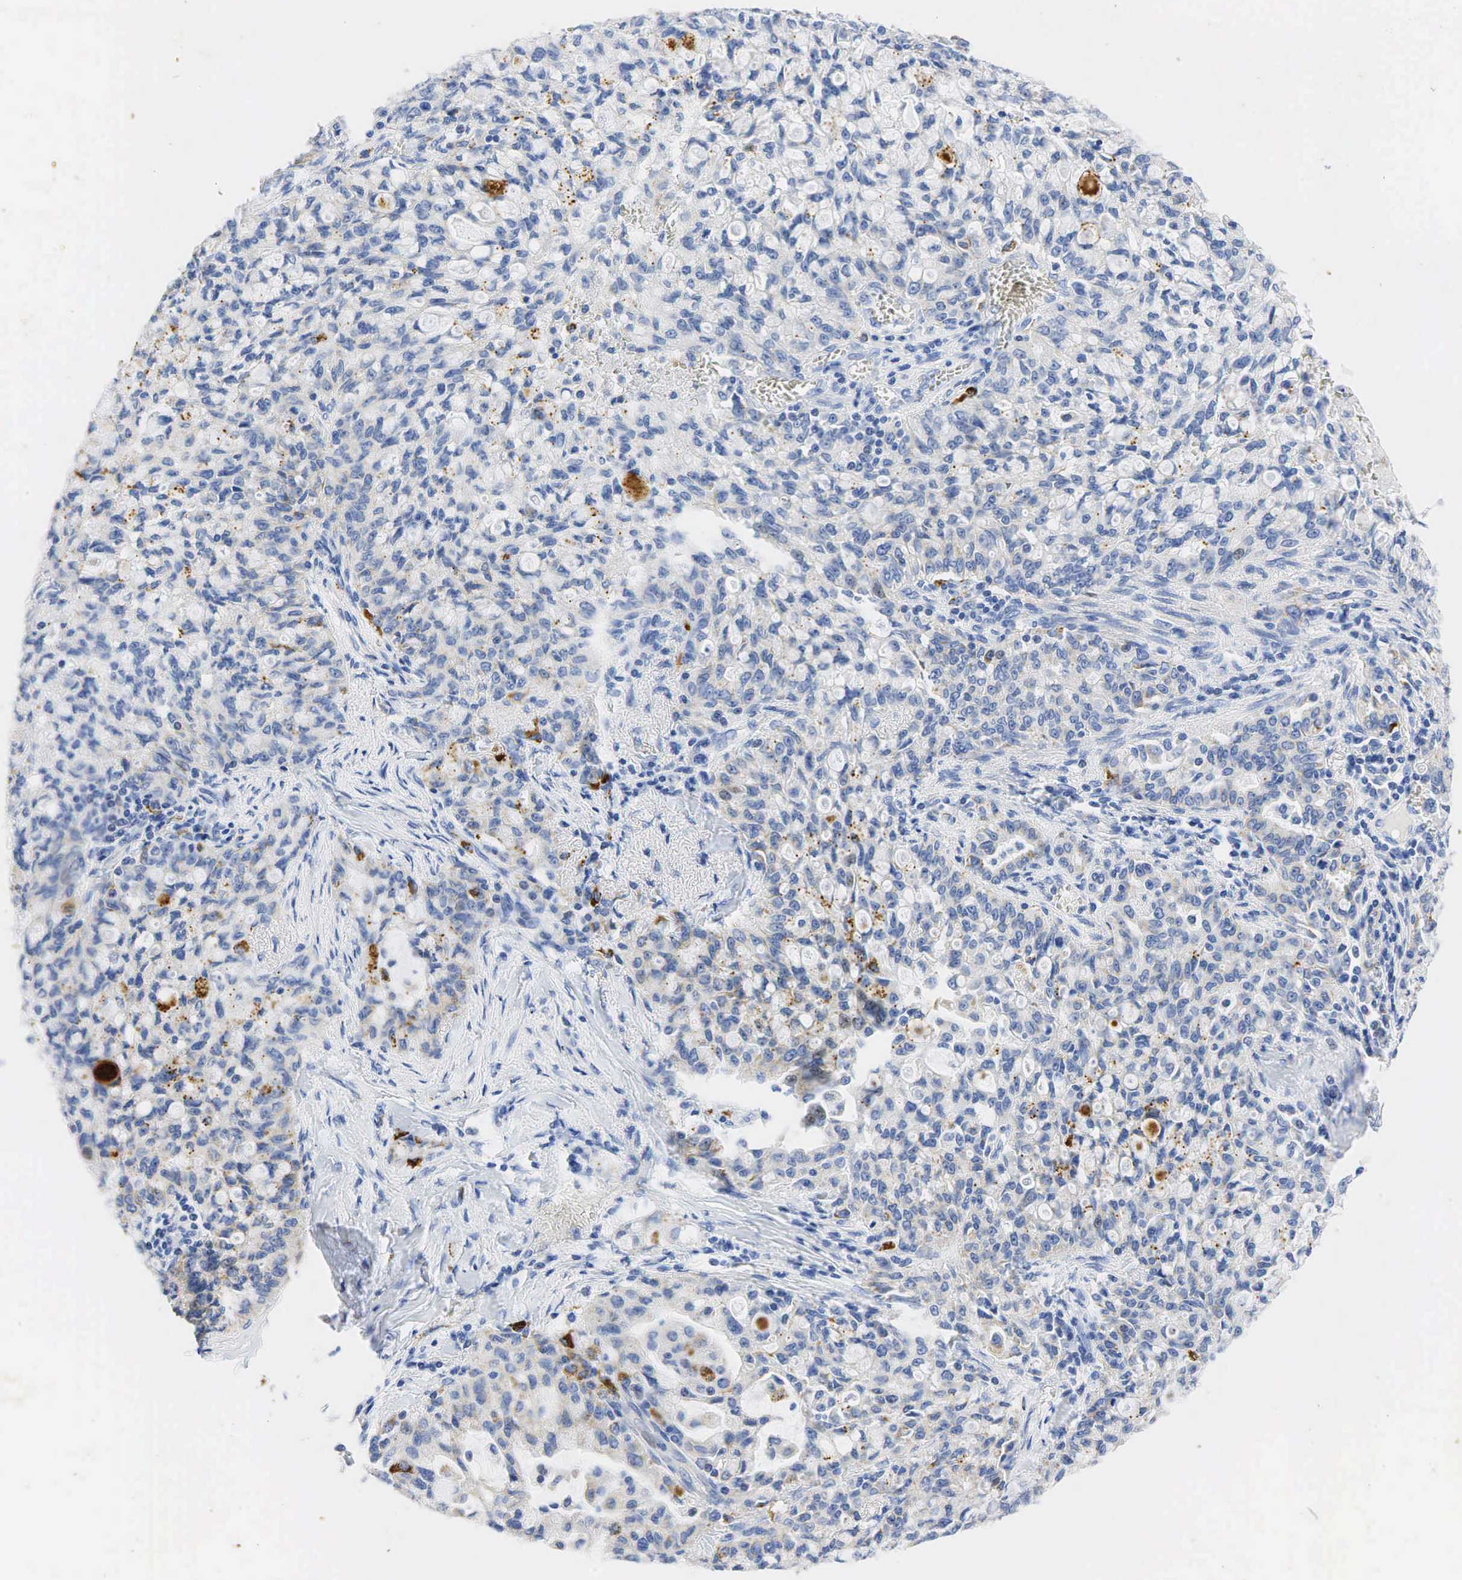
{"staining": {"intensity": "moderate", "quantity": "25%-75%", "location": "cytoplasmic/membranous"}, "tissue": "lung cancer", "cell_type": "Tumor cells", "image_type": "cancer", "snomed": [{"axis": "morphology", "description": "Adenocarcinoma, NOS"}, {"axis": "topography", "description": "Lung"}], "caption": "Lung adenocarcinoma stained with DAB immunohistochemistry demonstrates medium levels of moderate cytoplasmic/membranous staining in about 25%-75% of tumor cells.", "gene": "SYP", "patient": {"sex": "female", "age": 44}}